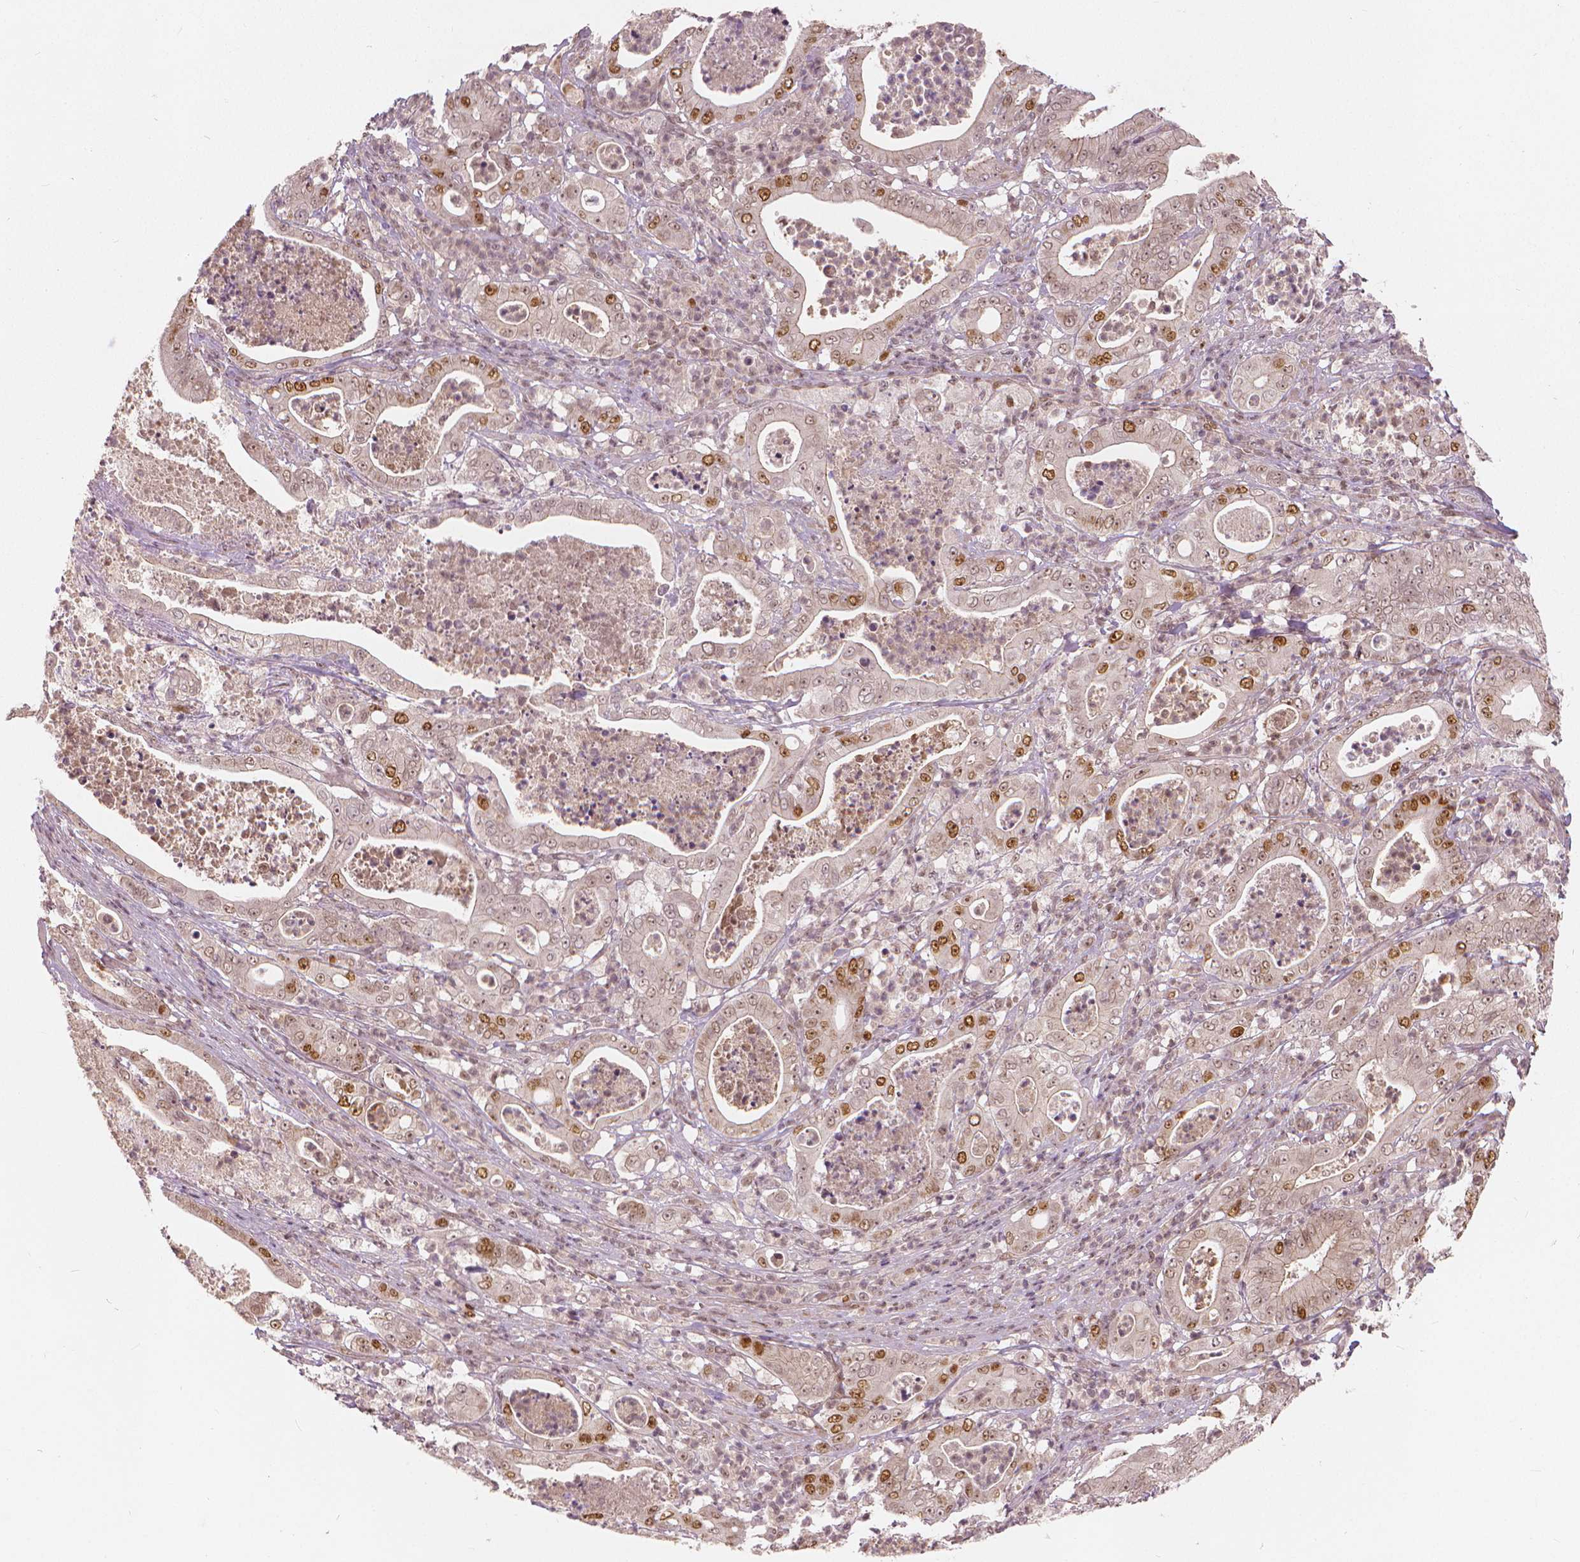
{"staining": {"intensity": "moderate", "quantity": "25%-75%", "location": "nuclear"}, "tissue": "pancreatic cancer", "cell_type": "Tumor cells", "image_type": "cancer", "snomed": [{"axis": "morphology", "description": "Adenocarcinoma, NOS"}, {"axis": "topography", "description": "Pancreas"}], "caption": "Pancreatic cancer (adenocarcinoma) stained with immunohistochemistry (IHC) demonstrates moderate nuclear positivity in approximately 25%-75% of tumor cells.", "gene": "NSD2", "patient": {"sex": "male", "age": 71}}